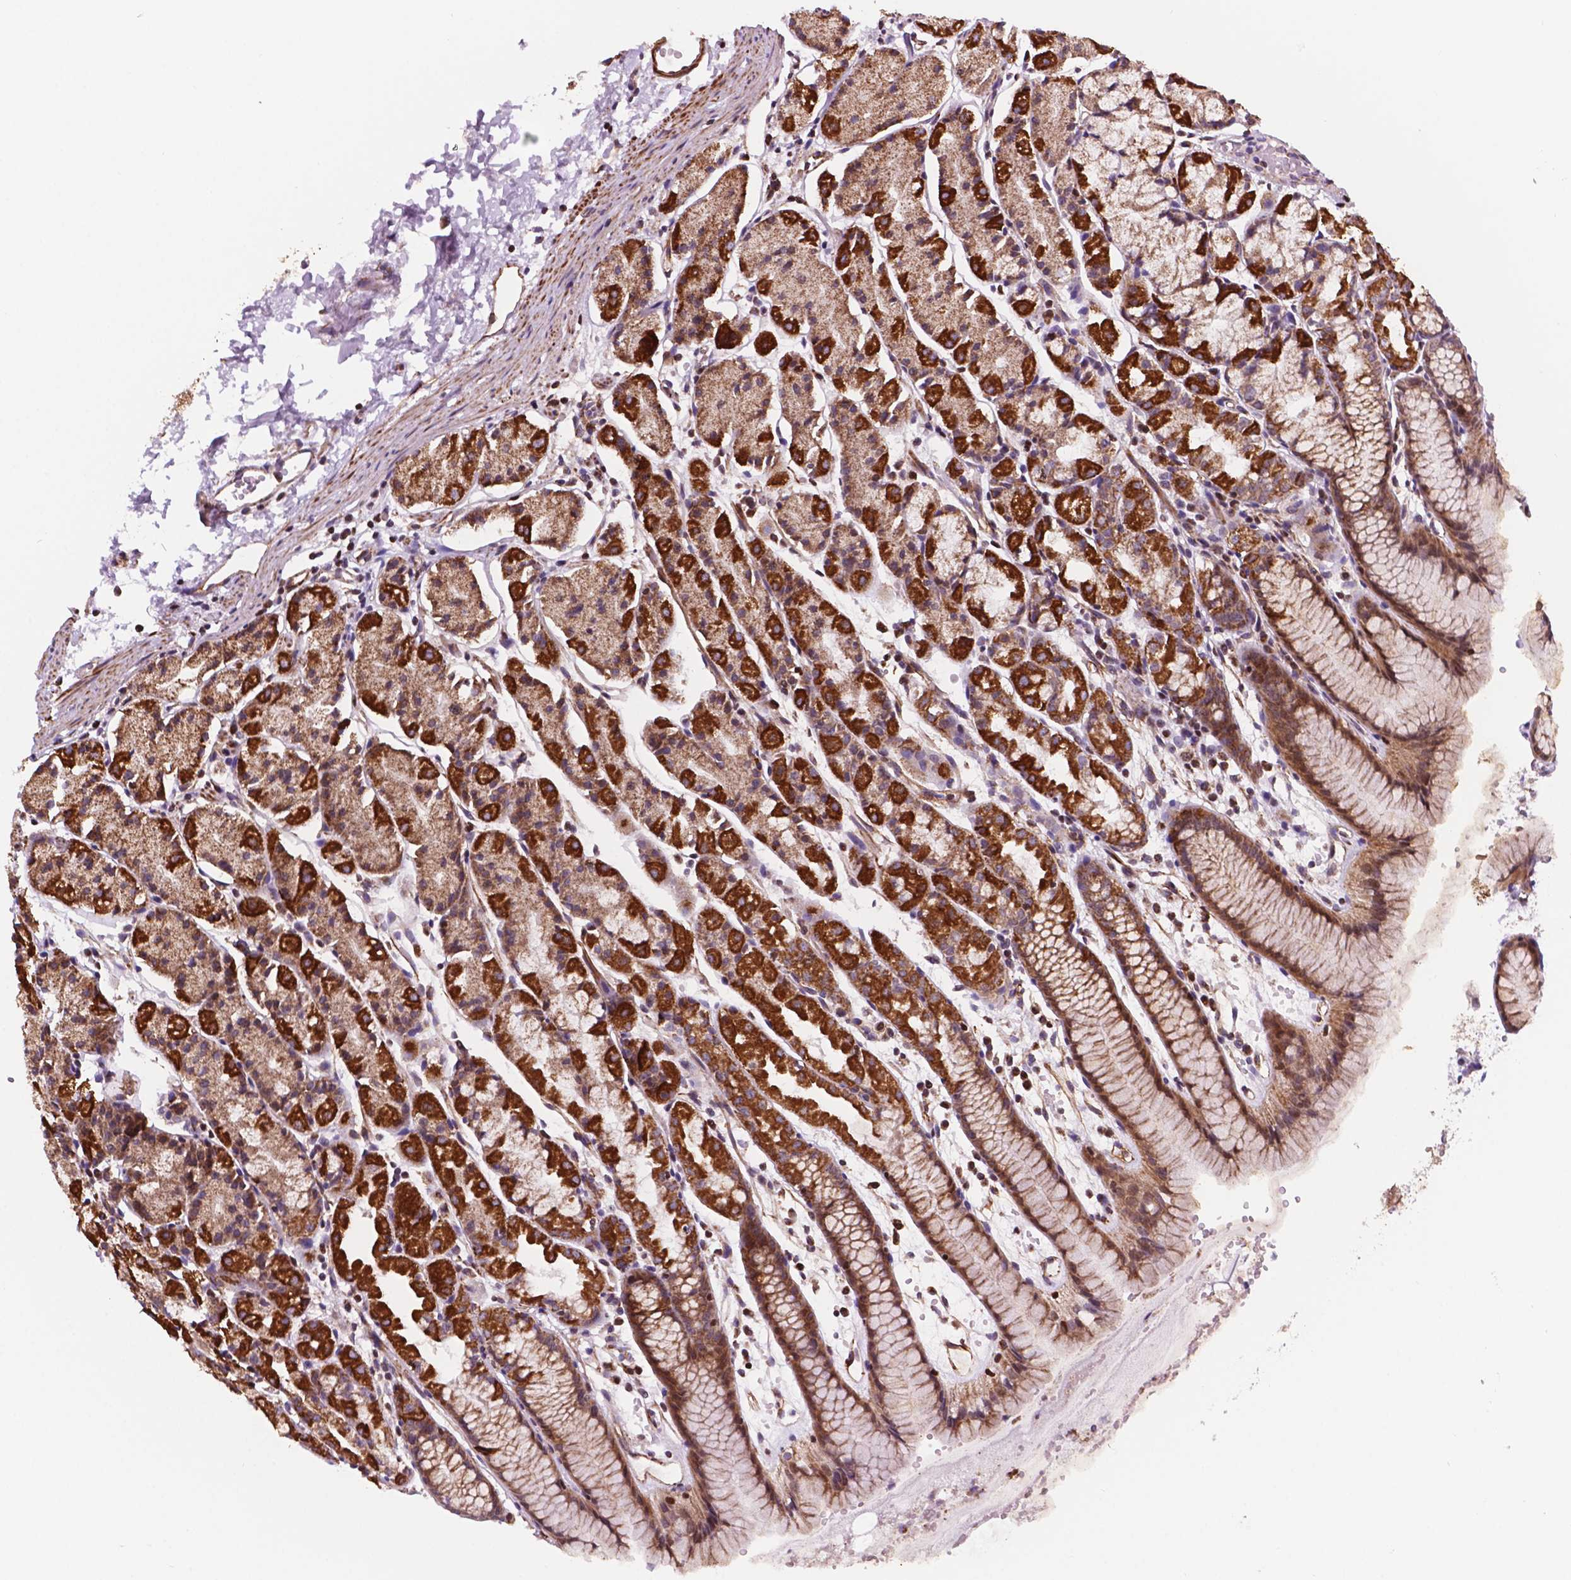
{"staining": {"intensity": "strong", "quantity": ">75%", "location": "cytoplasmic/membranous"}, "tissue": "stomach", "cell_type": "Glandular cells", "image_type": "normal", "snomed": [{"axis": "morphology", "description": "Normal tissue, NOS"}, {"axis": "topography", "description": "Stomach, upper"}], "caption": "Immunohistochemistry (IHC) staining of benign stomach, which demonstrates high levels of strong cytoplasmic/membranous positivity in approximately >75% of glandular cells indicating strong cytoplasmic/membranous protein expression. The staining was performed using DAB (3,3'-diaminobenzidine) (brown) for protein detection and nuclei were counterstained in hematoxylin (blue).", "gene": "GEMIN4", "patient": {"sex": "male", "age": 47}}